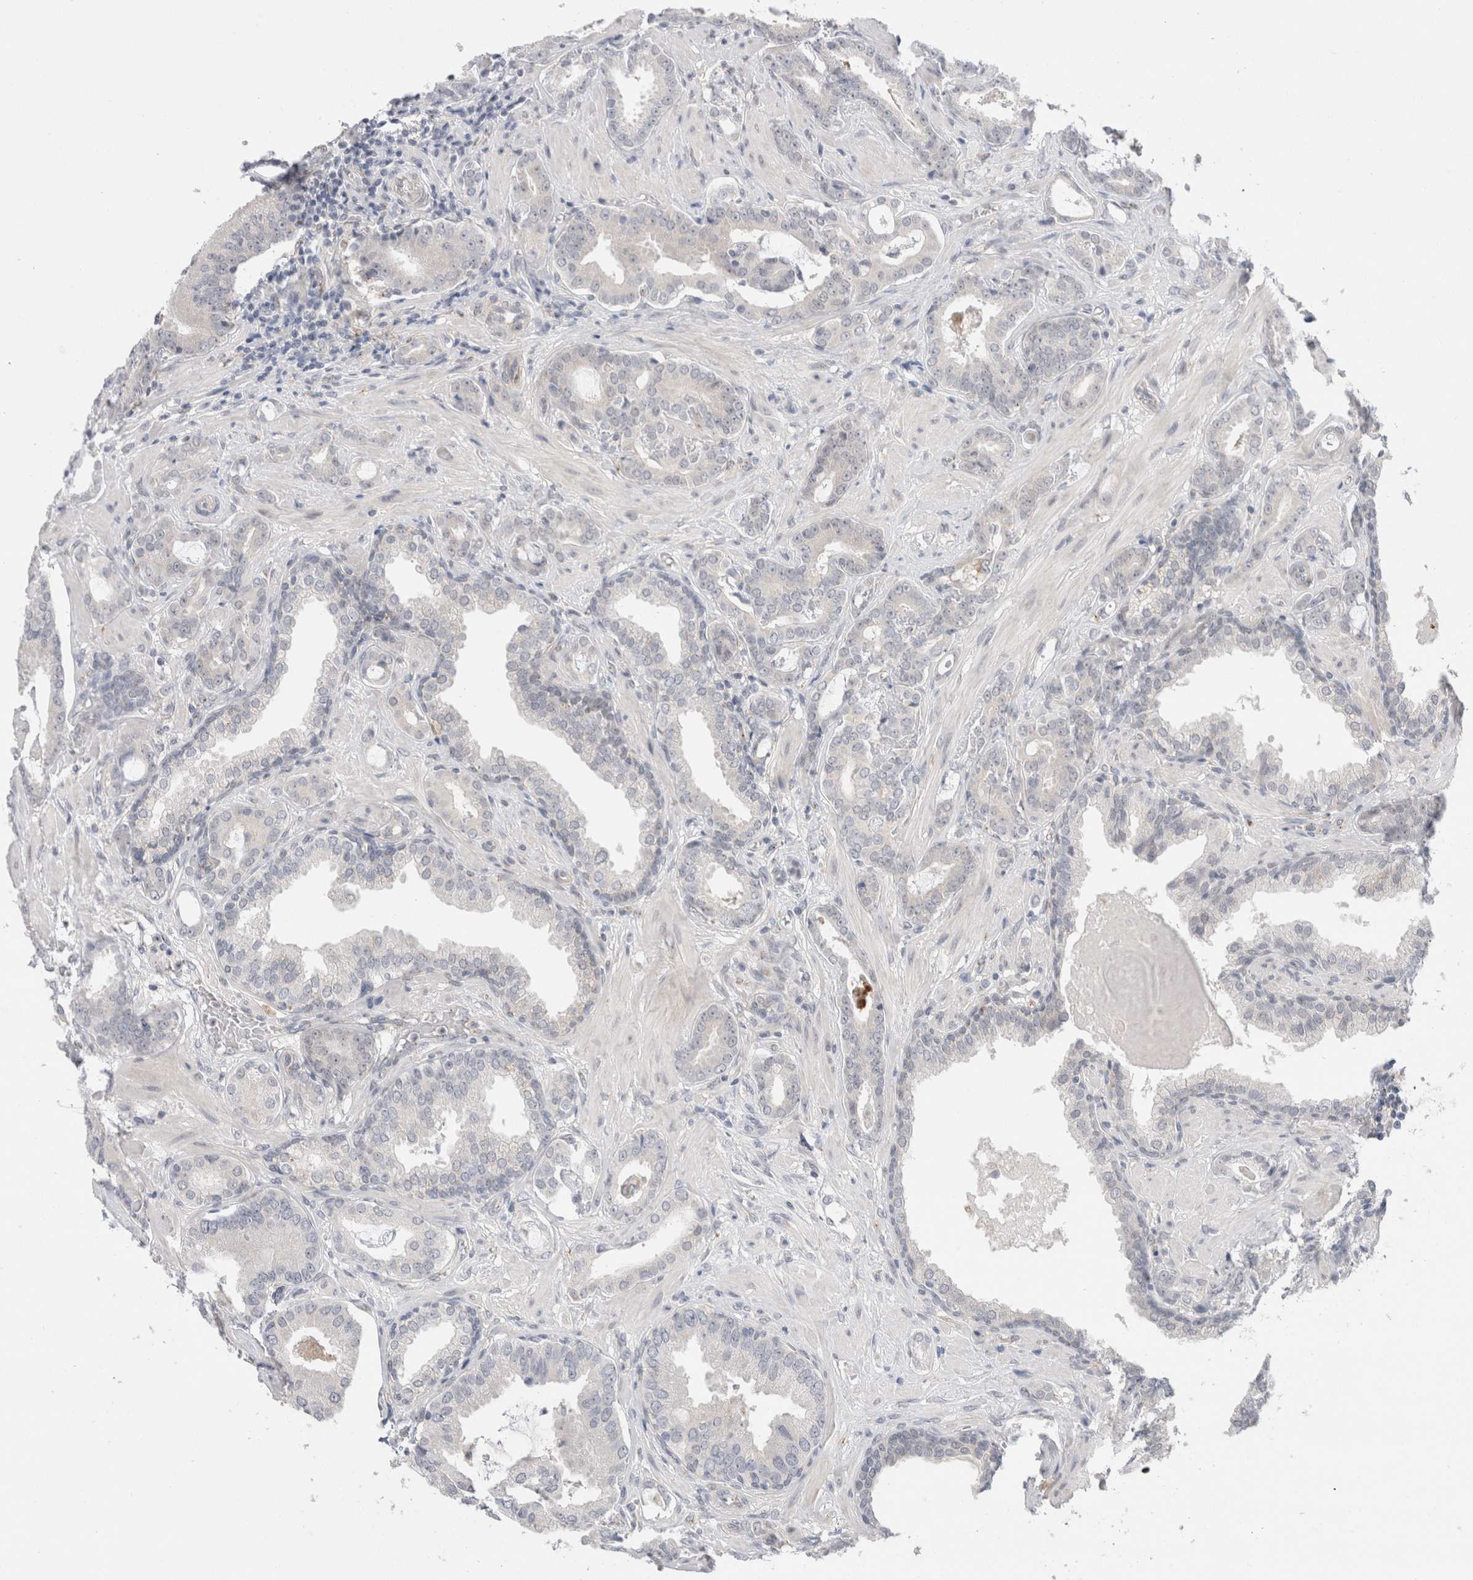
{"staining": {"intensity": "negative", "quantity": "none", "location": "none"}, "tissue": "prostate cancer", "cell_type": "Tumor cells", "image_type": "cancer", "snomed": [{"axis": "morphology", "description": "Adenocarcinoma, Low grade"}, {"axis": "topography", "description": "Prostate"}], "caption": "Protein analysis of low-grade adenocarcinoma (prostate) displays no significant staining in tumor cells. The staining was performed using DAB (3,3'-diaminobenzidine) to visualize the protein expression in brown, while the nuclei were stained in blue with hematoxylin (Magnification: 20x).", "gene": "BICD2", "patient": {"sex": "male", "age": 53}}